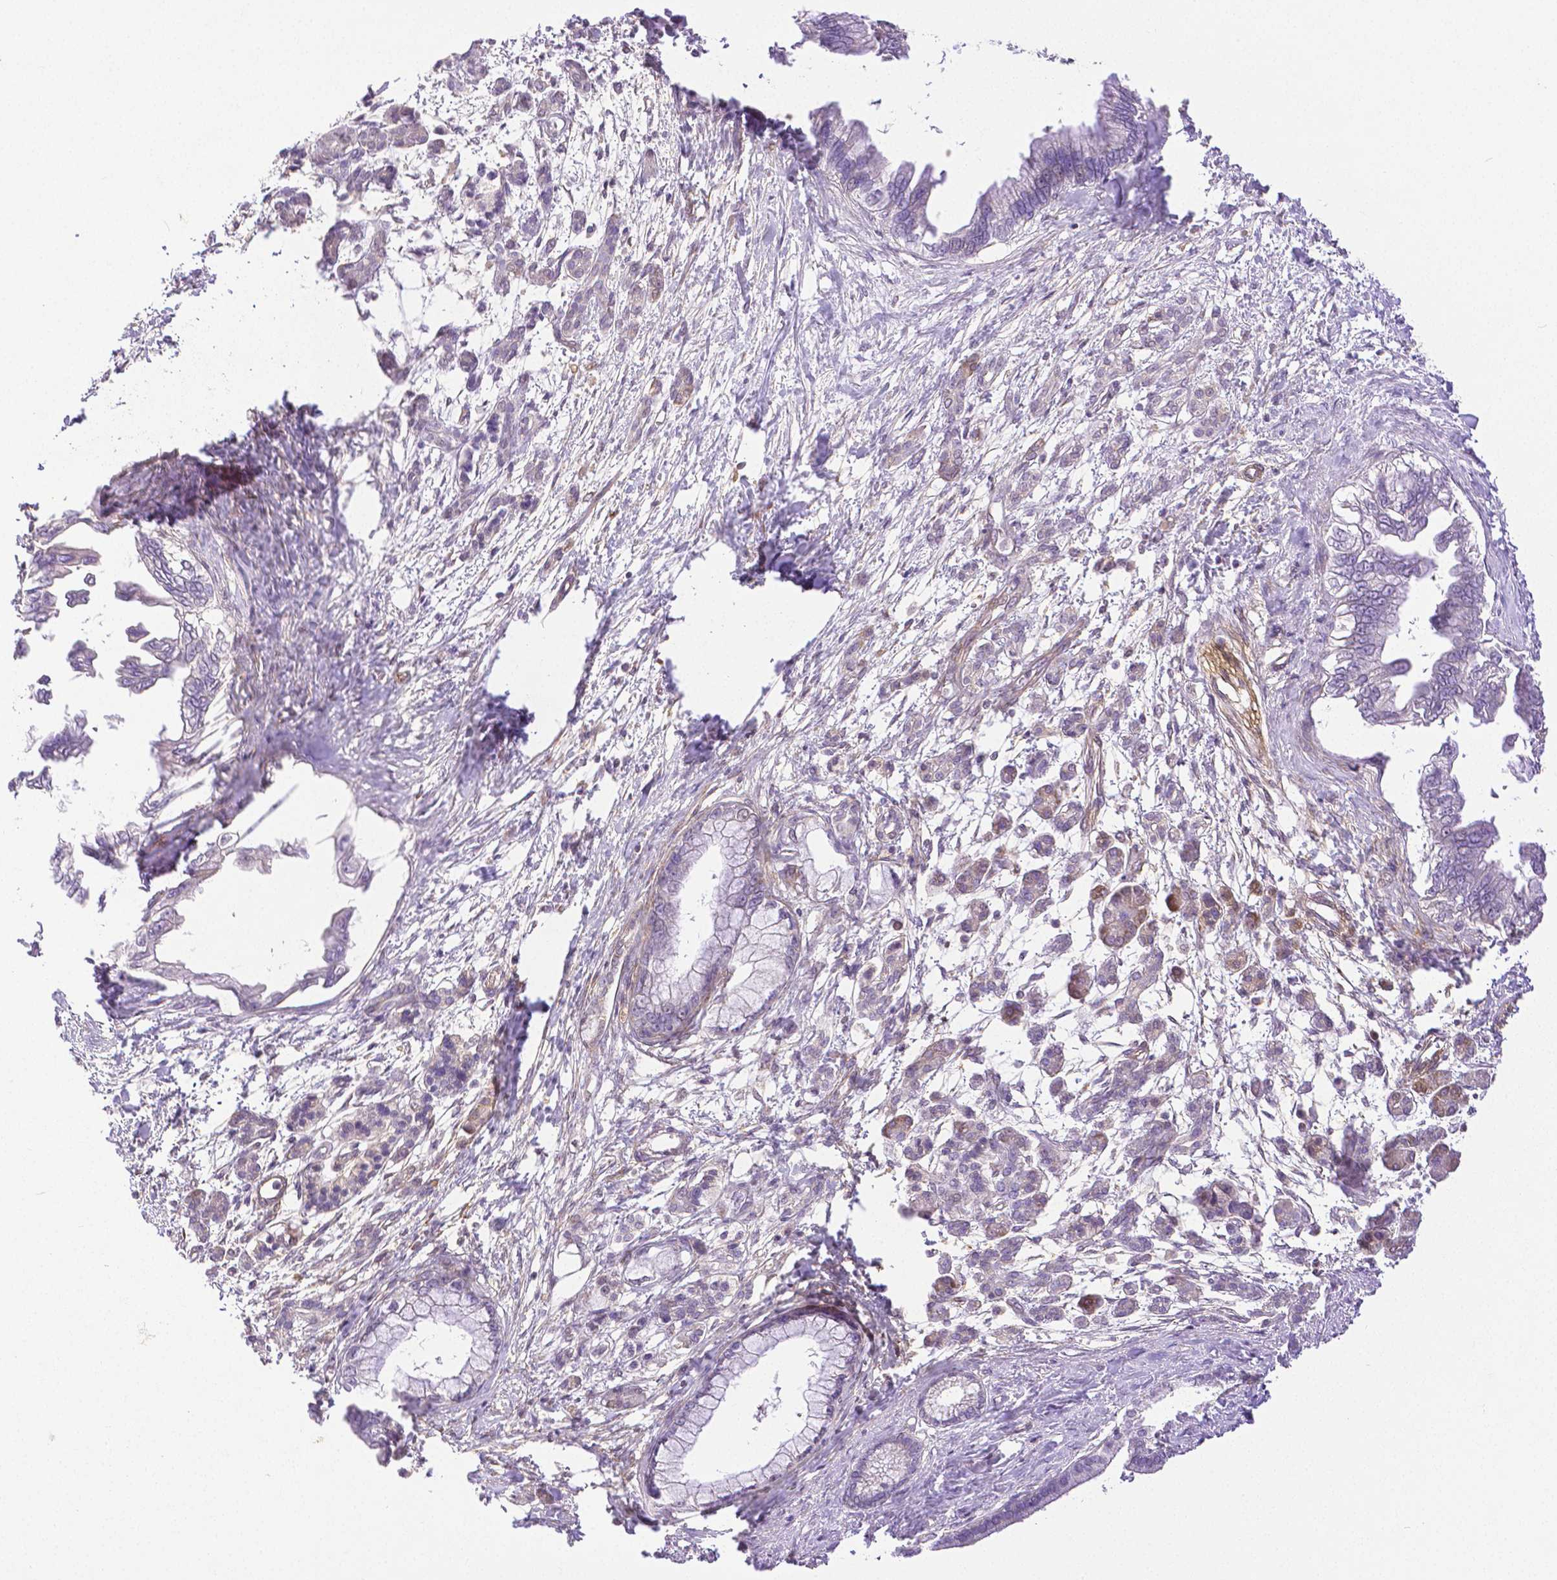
{"staining": {"intensity": "negative", "quantity": "none", "location": "none"}, "tissue": "pancreatic cancer", "cell_type": "Tumor cells", "image_type": "cancer", "snomed": [{"axis": "morphology", "description": "Adenocarcinoma, NOS"}, {"axis": "topography", "description": "Pancreas"}], "caption": "Micrograph shows no protein positivity in tumor cells of pancreatic cancer (adenocarcinoma) tissue. (Brightfield microscopy of DAB (3,3'-diaminobenzidine) immunohistochemistry (IHC) at high magnification).", "gene": "THY1", "patient": {"sex": "male", "age": 61}}